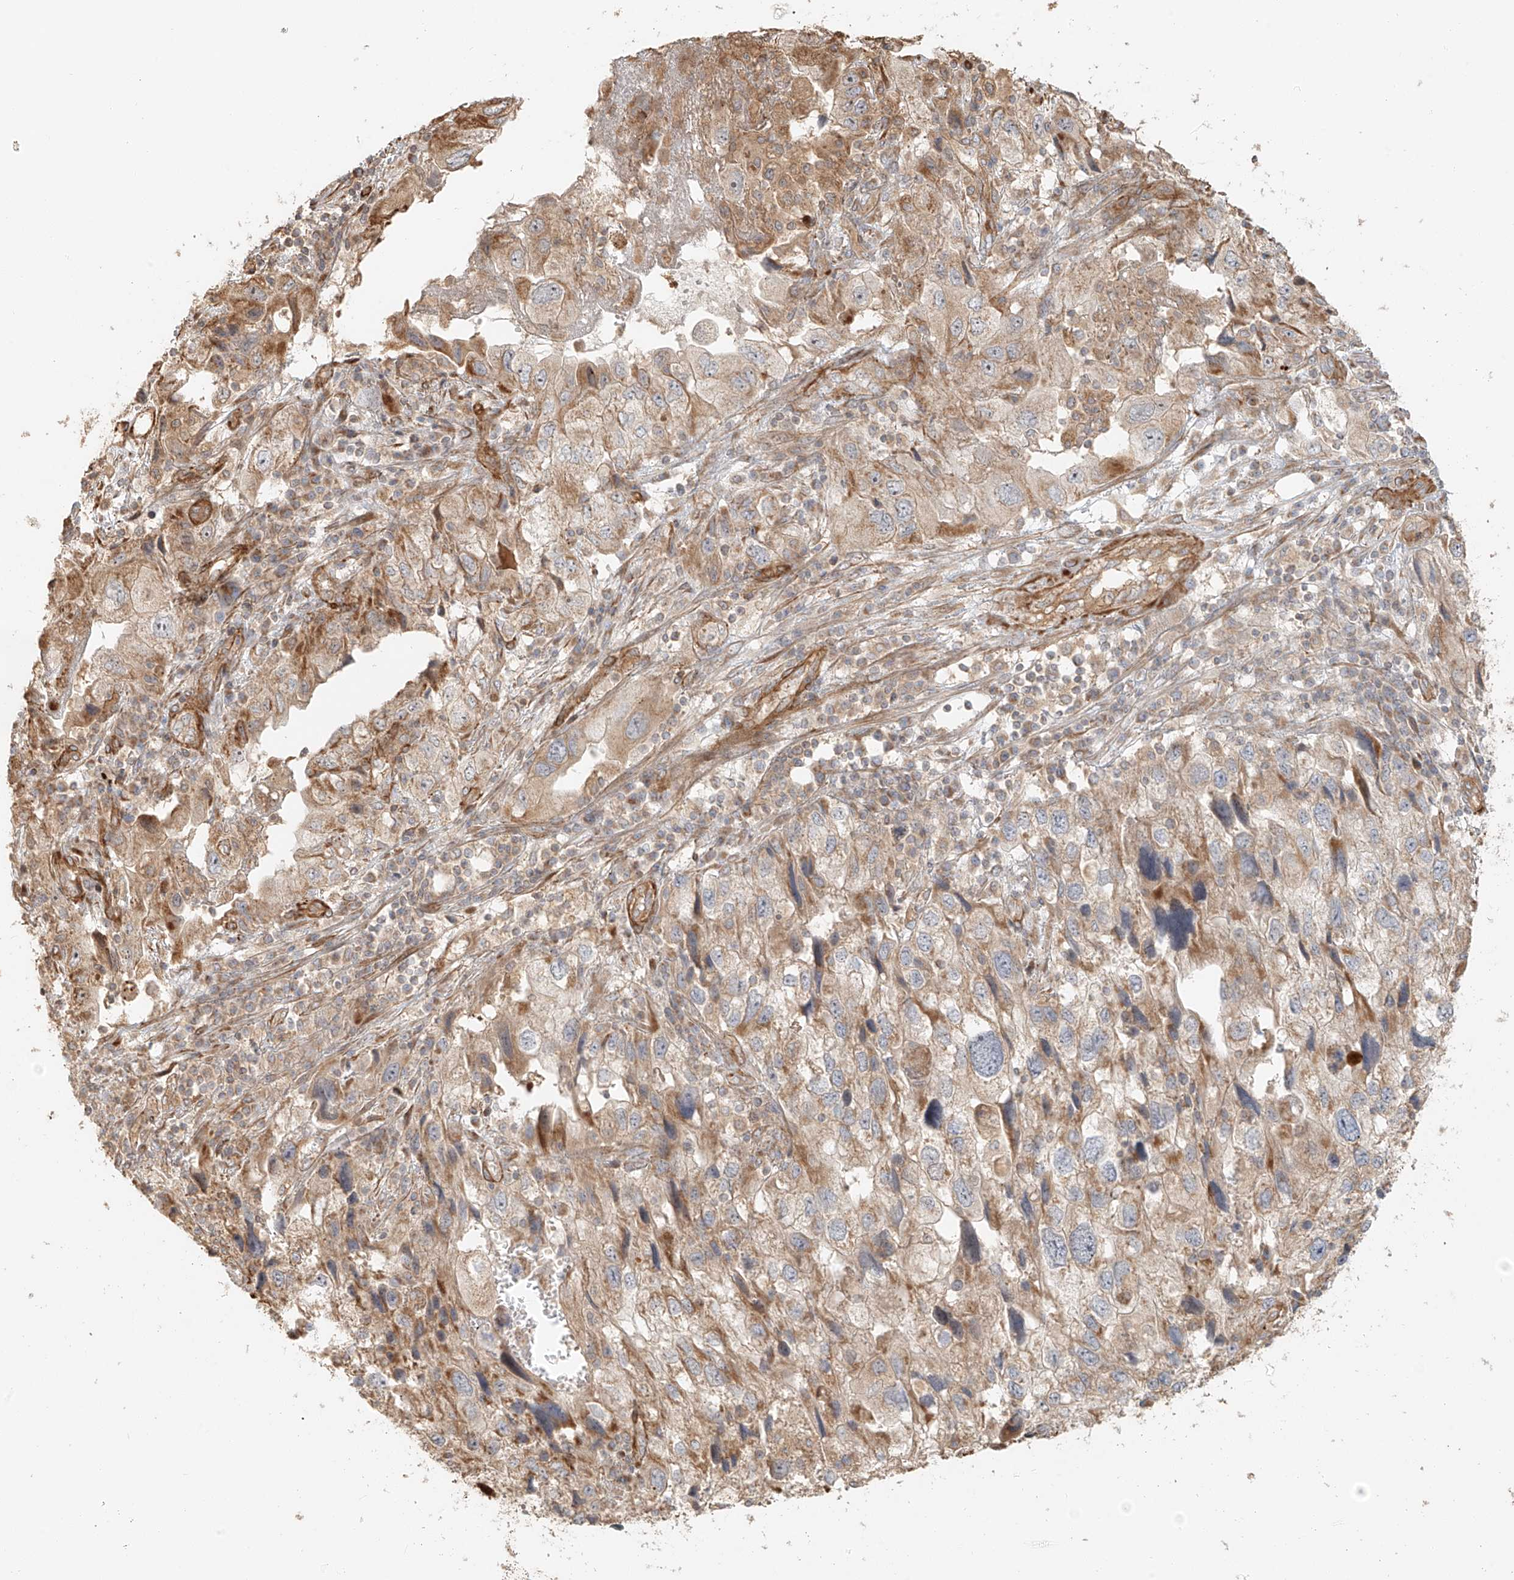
{"staining": {"intensity": "weak", "quantity": ">75%", "location": "cytoplasmic/membranous"}, "tissue": "endometrial cancer", "cell_type": "Tumor cells", "image_type": "cancer", "snomed": [{"axis": "morphology", "description": "Adenocarcinoma, NOS"}, {"axis": "topography", "description": "Endometrium"}], "caption": "DAB (3,3'-diaminobenzidine) immunohistochemical staining of human endometrial cancer (adenocarcinoma) exhibits weak cytoplasmic/membranous protein positivity in about >75% of tumor cells. (DAB (3,3'-diaminobenzidine) IHC with brightfield microscopy, high magnification).", "gene": "MIPEP", "patient": {"sex": "female", "age": 49}}